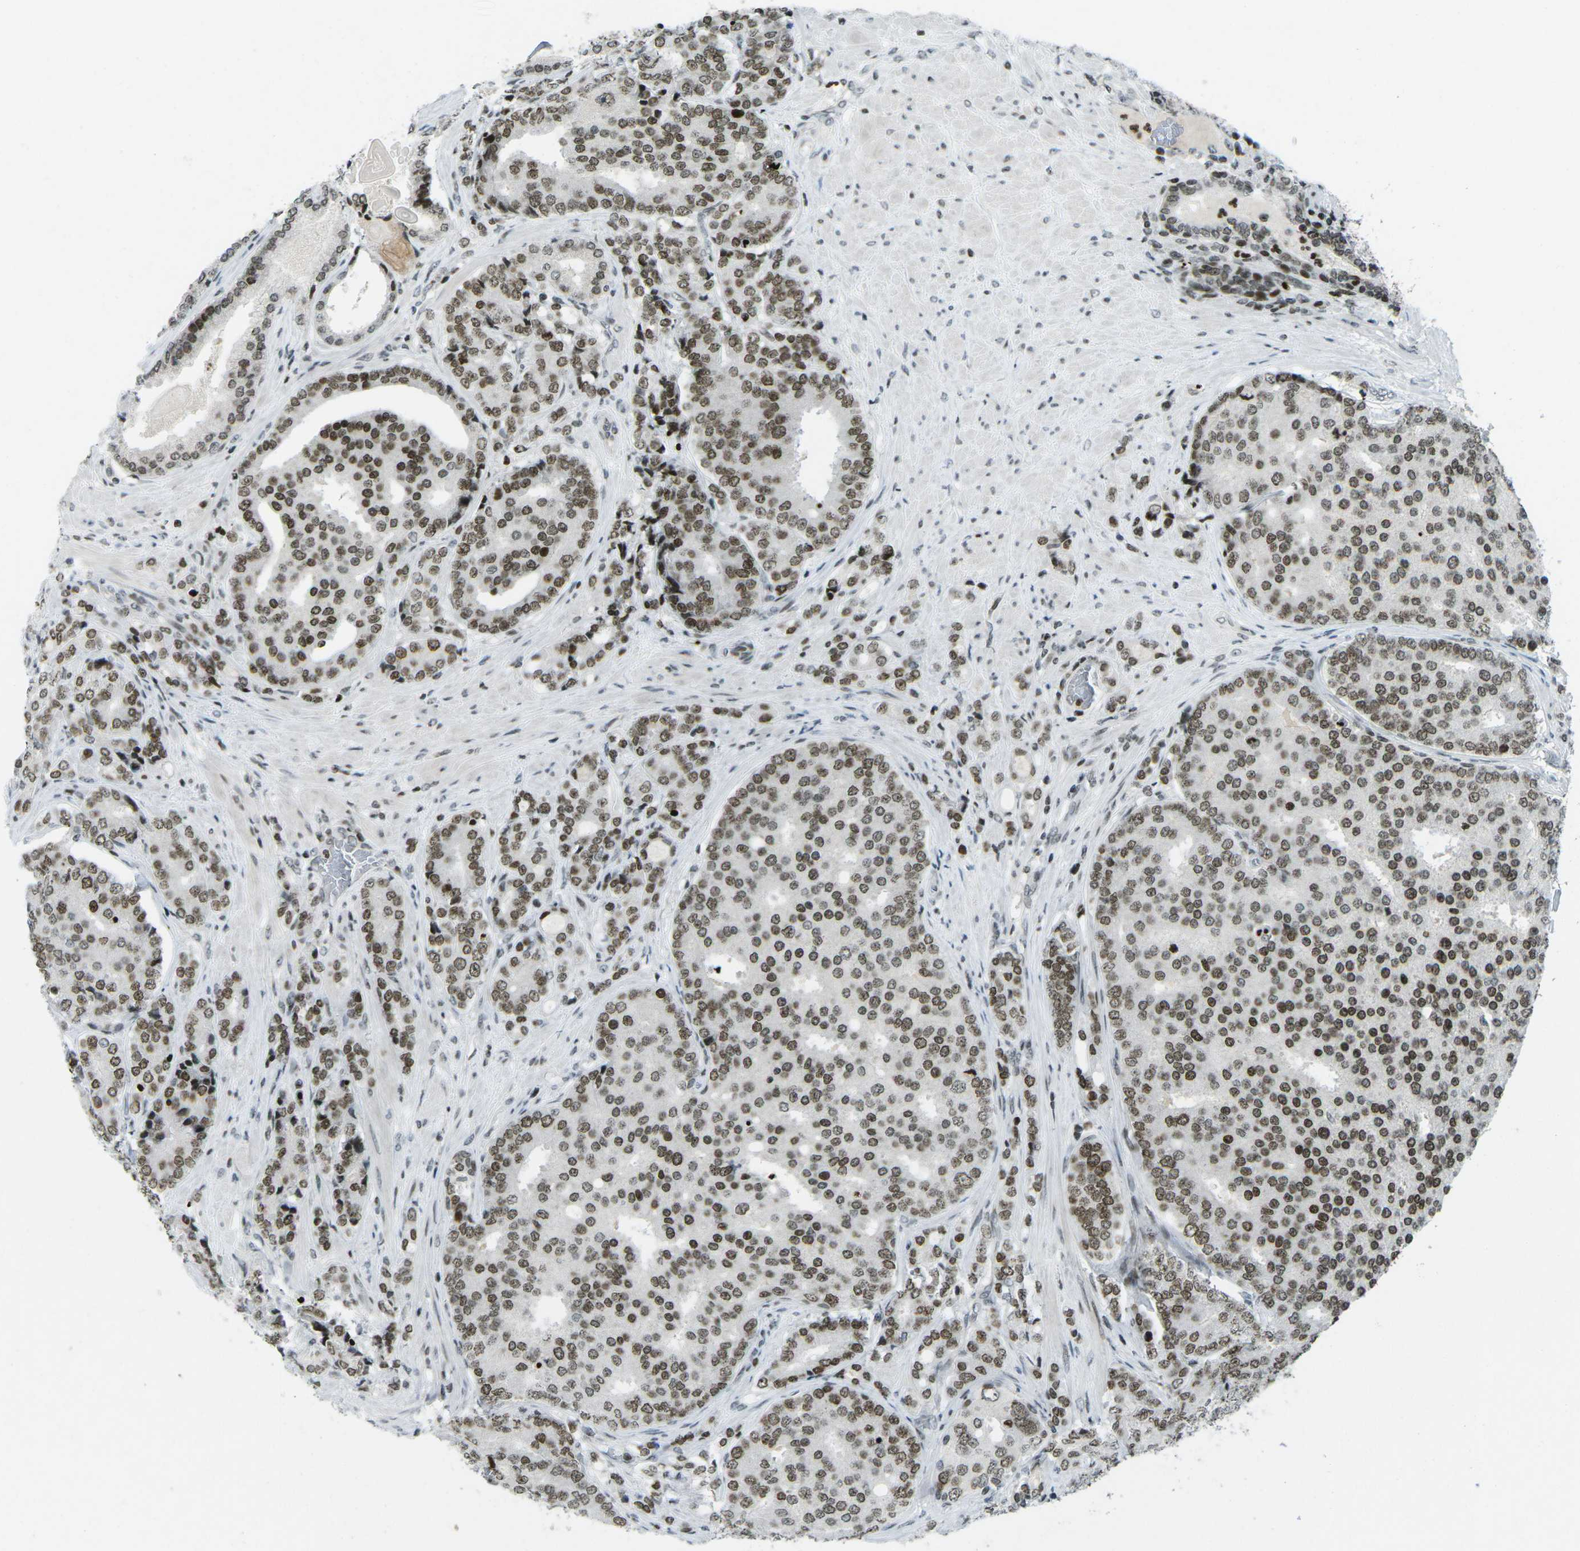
{"staining": {"intensity": "moderate", "quantity": ">75%", "location": "nuclear"}, "tissue": "prostate cancer", "cell_type": "Tumor cells", "image_type": "cancer", "snomed": [{"axis": "morphology", "description": "Adenocarcinoma, High grade"}, {"axis": "topography", "description": "Prostate"}], "caption": "A high-resolution micrograph shows IHC staining of prostate cancer, which exhibits moderate nuclear expression in about >75% of tumor cells.", "gene": "EME1", "patient": {"sex": "male", "age": 50}}